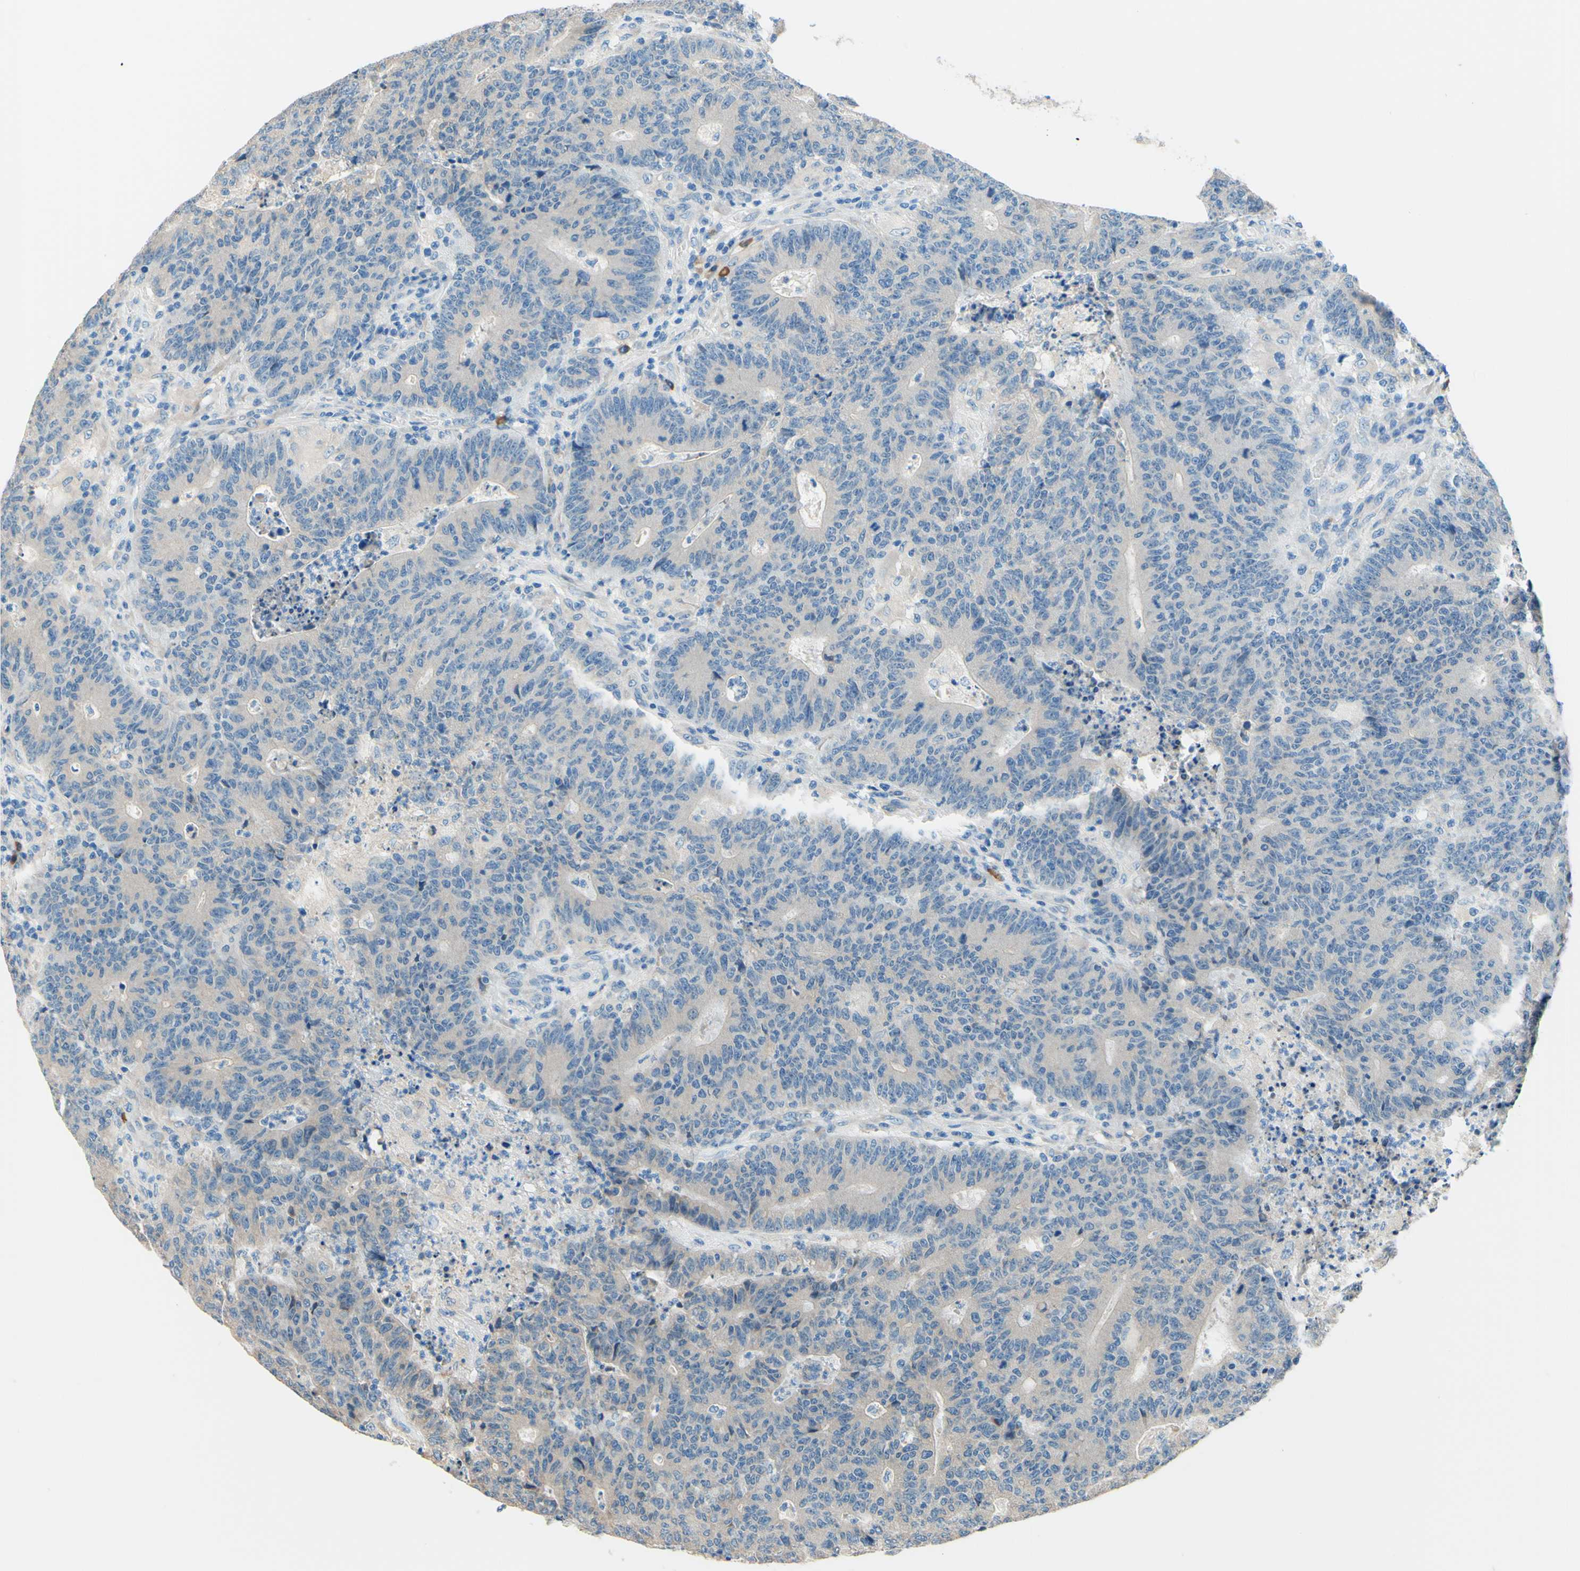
{"staining": {"intensity": "negative", "quantity": "none", "location": "none"}, "tissue": "colorectal cancer", "cell_type": "Tumor cells", "image_type": "cancer", "snomed": [{"axis": "morphology", "description": "Normal tissue, NOS"}, {"axis": "morphology", "description": "Adenocarcinoma, NOS"}, {"axis": "topography", "description": "Colon"}], "caption": "Tumor cells show no significant expression in colorectal cancer. The staining was performed using DAB (3,3'-diaminobenzidine) to visualize the protein expression in brown, while the nuclei were stained in blue with hematoxylin (Magnification: 20x).", "gene": "PASD1", "patient": {"sex": "female", "age": 75}}